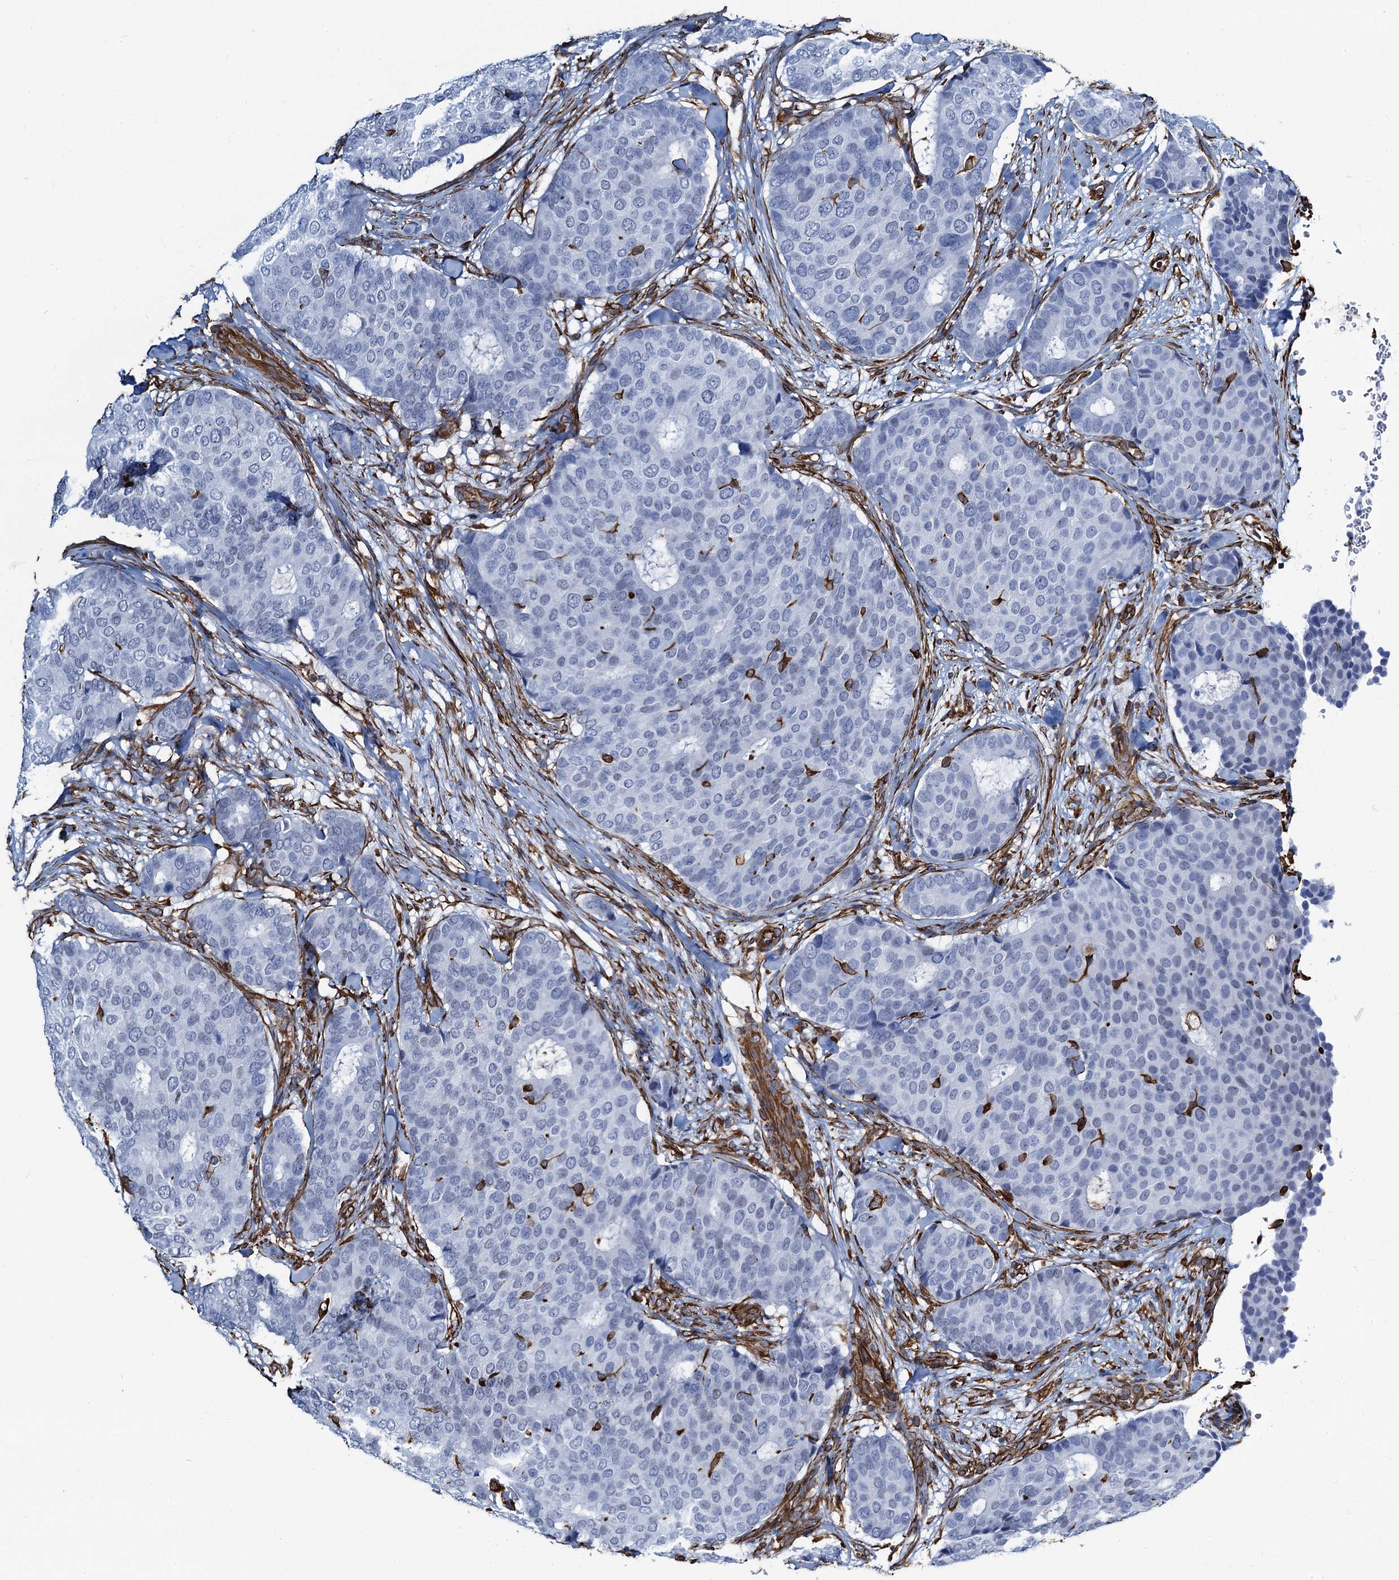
{"staining": {"intensity": "negative", "quantity": "none", "location": "none"}, "tissue": "breast cancer", "cell_type": "Tumor cells", "image_type": "cancer", "snomed": [{"axis": "morphology", "description": "Duct carcinoma"}, {"axis": "topography", "description": "Breast"}], "caption": "IHC of human intraductal carcinoma (breast) shows no staining in tumor cells.", "gene": "PGM2", "patient": {"sex": "female", "age": 75}}